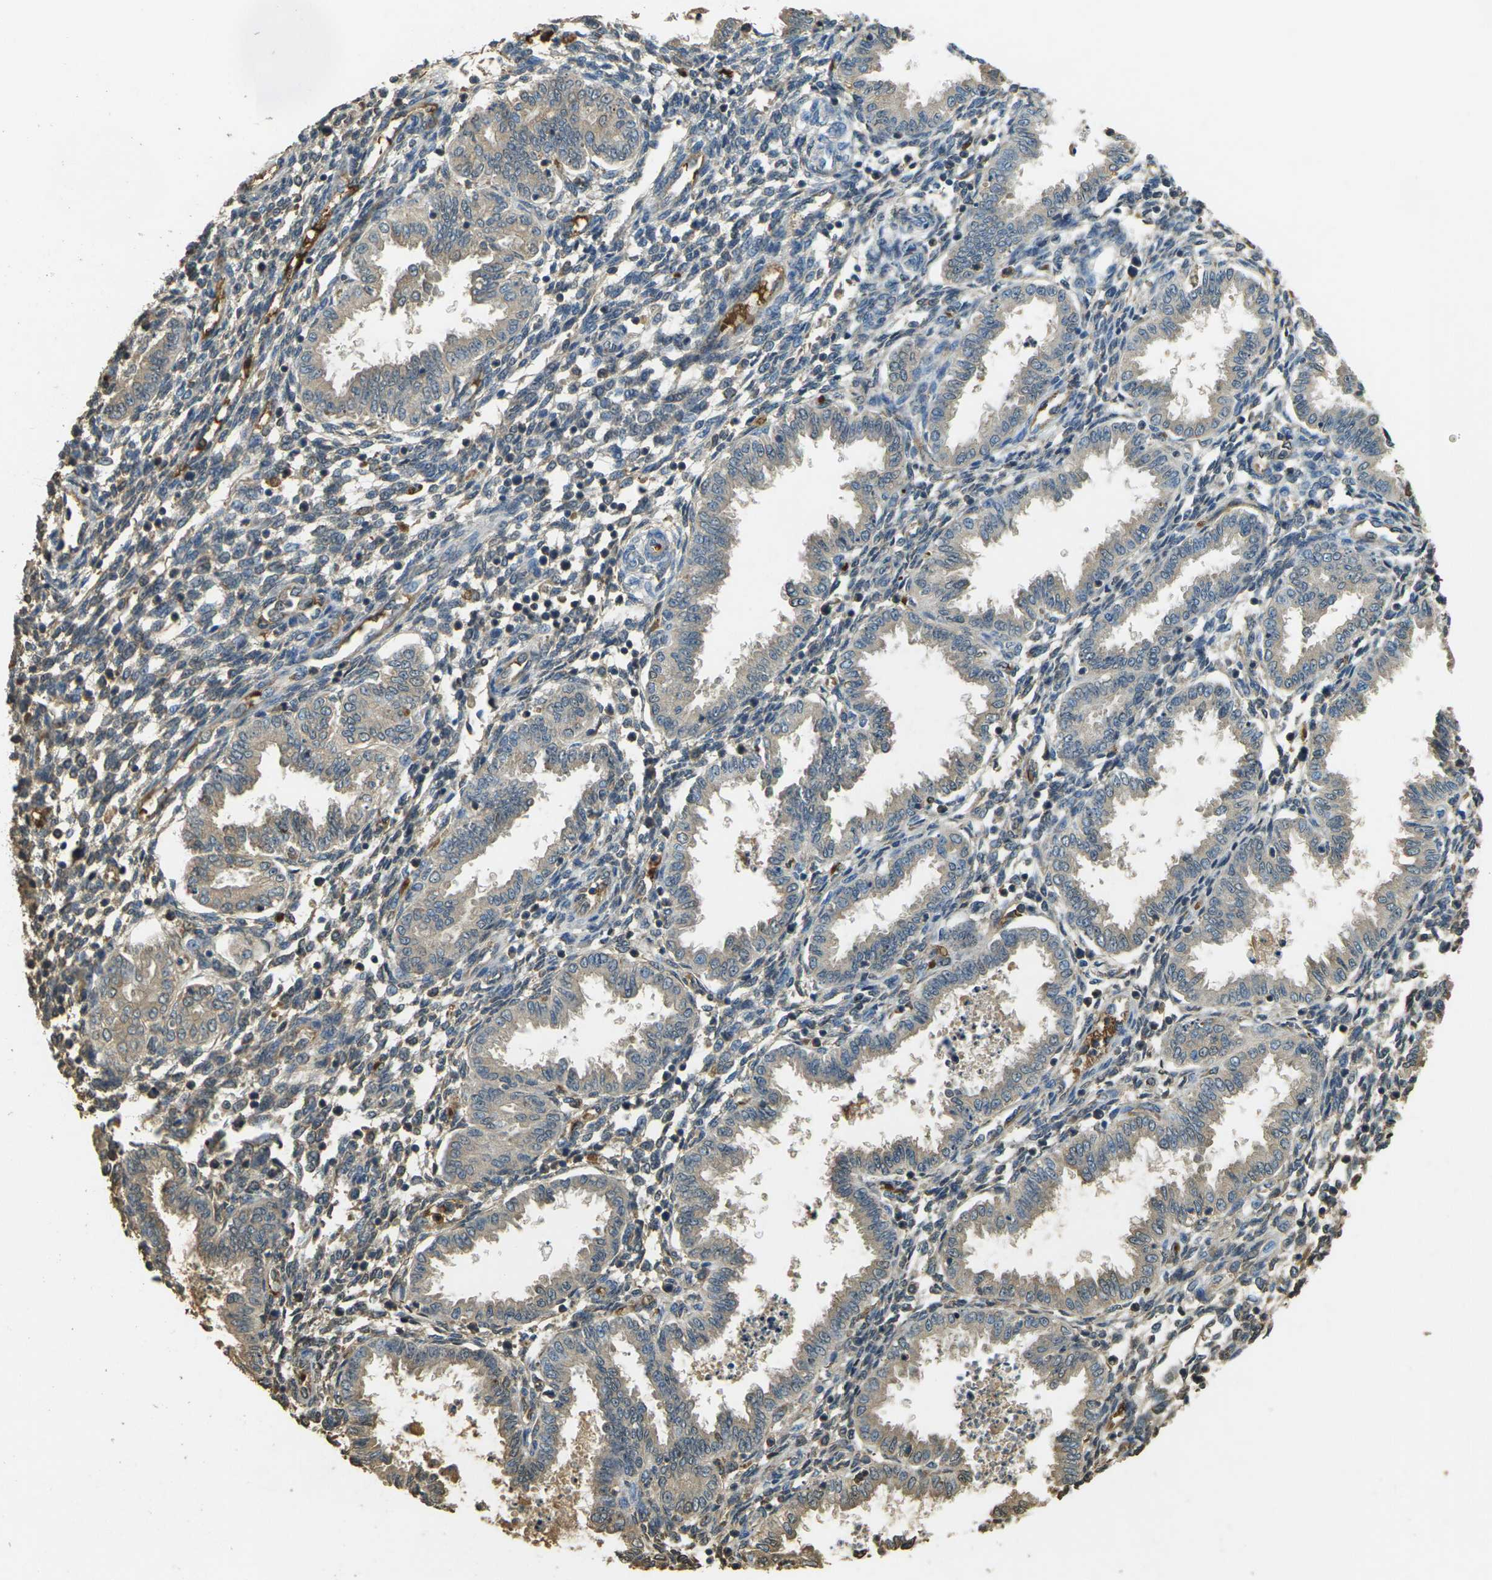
{"staining": {"intensity": "negative", "quantity": "none", "location": "none"}, "tissue": "endometrium", "cell_type": "Cells in endometrial stroma", "image_type": "normal", "snomed": [{"axis": "morphology", "description": "Normal tissue, NOS"}, {"axis": "topography", "description": "Endometrium"}], "caption": "Micrograph shows no significant protein positivity in cells in endometrial stroma of unremarkable endometrium.", "gene": "HBB", "patient": {"sex": "female", "age": 33}}